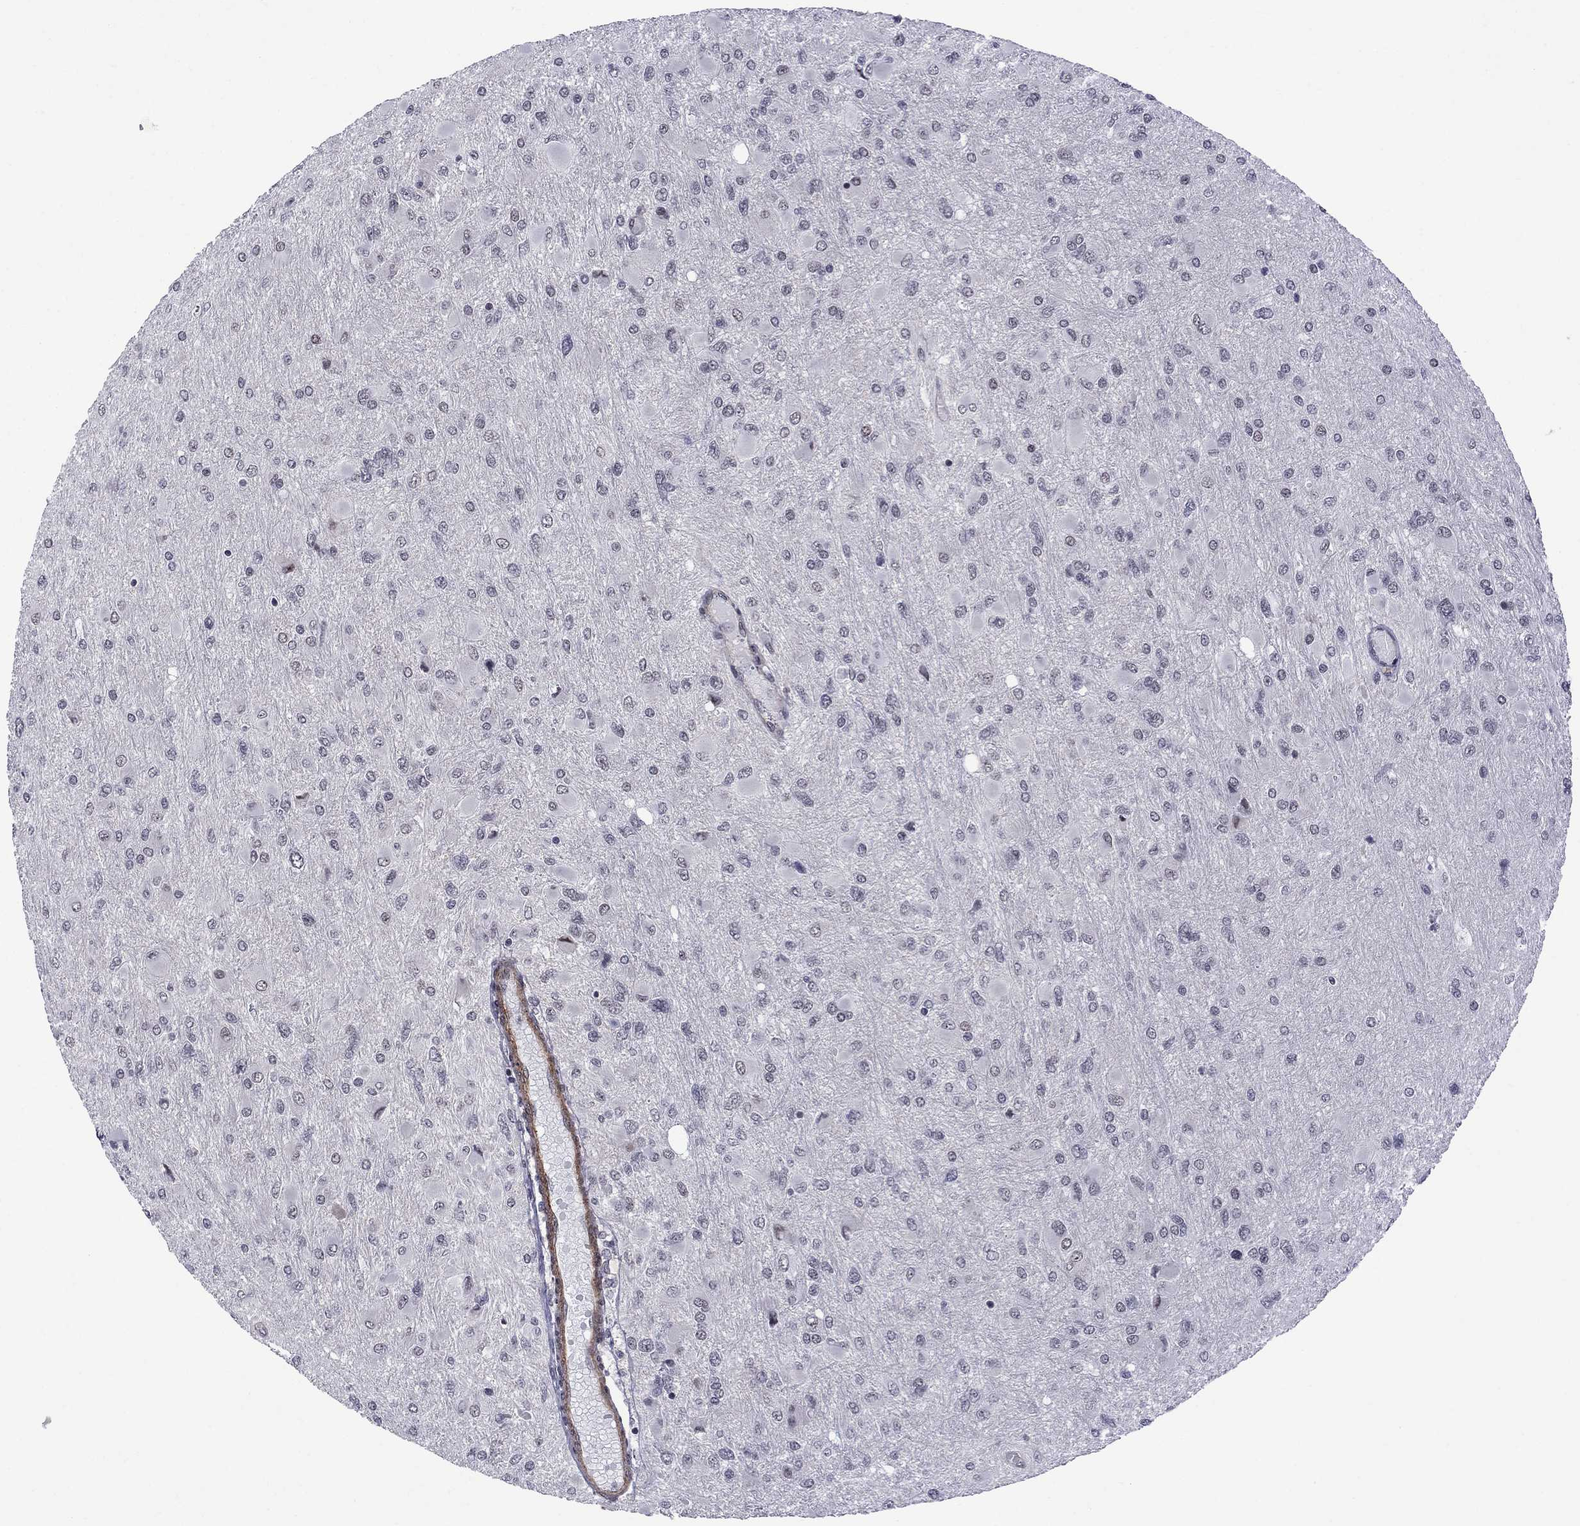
{"staining": {"intensity": "negative", "quantity": "none", "location": "none"}, "tissue": "glioma", "cell_type": "Tumor cells", "image_type": "cancer", "snomed": [{"axis": "morphology", "description": "Glioma, malignant, High grade"}, {"axis": "topography", "description": "Cerebral cortex"}], "caption": "DAB (3,3'-diaminobenzidine) immunohistochemical staining of human glioma displays no significant expression in tumor cells.", "gene": "BRF1", "patient": {"sex": "female", "age": 36}}